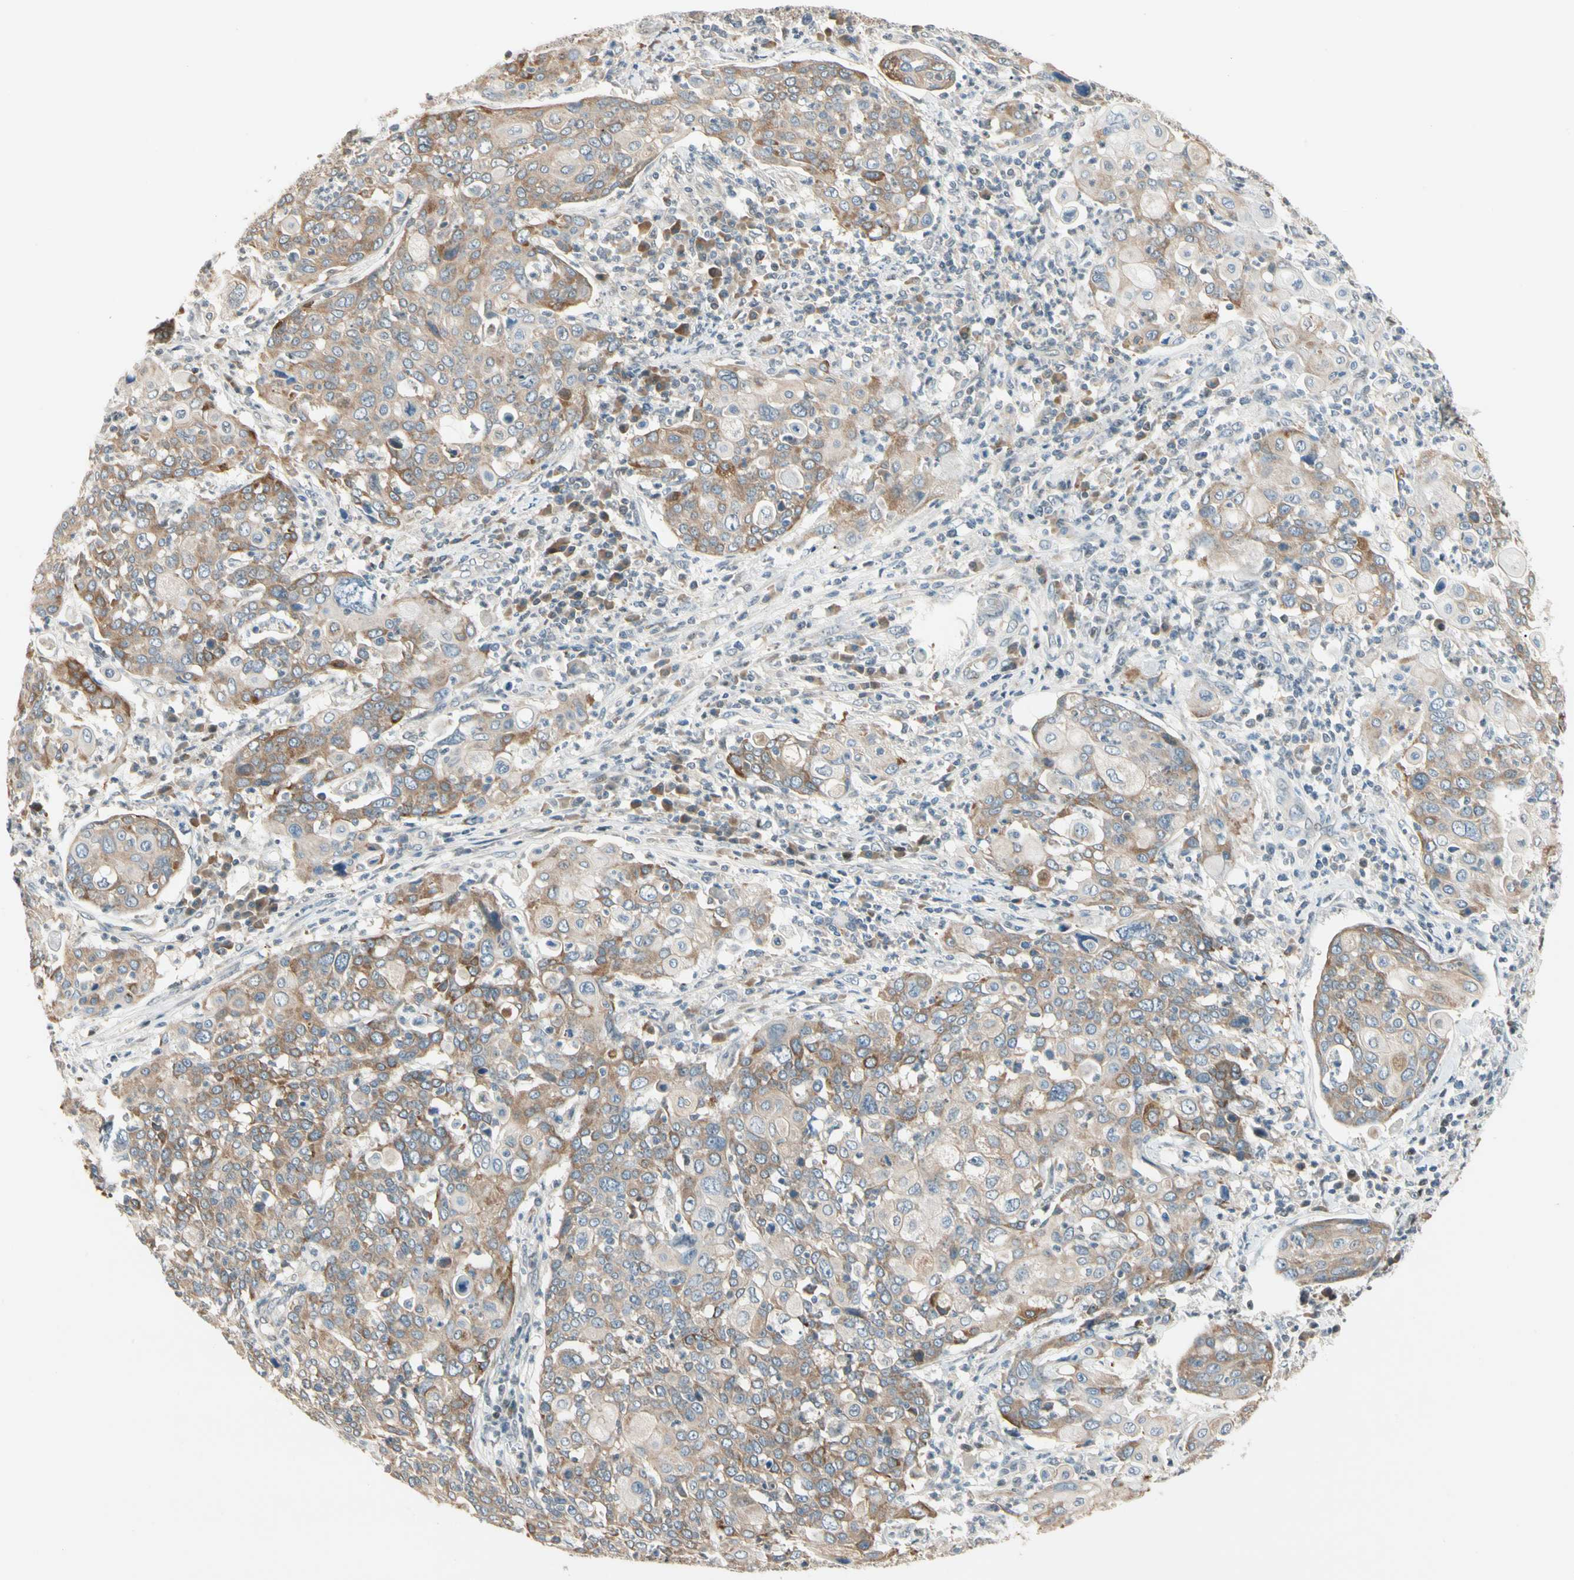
{"staining": {"intensity": "weak", "quantity": "25%-75%", "location": "cytoplasmic/membranous"}, "tissue": "cervical cancer", "cell_type": "Tumor cells", "image_type": "cancer", "snomed": [{"axis": "morphology", "description": "Squamous cell carcinoma, NOS"}, {"axis": "topography", "description": "Cervix"}], "caption": "Weak cytoplasmic/membranous positivity for a protein is seen in approximately 25%-75% of tumor cells of squamous cell carcinoma (cervical) using IHC.", "gene": "P3H2", "patient": {"sex": "female", "age": 40}}